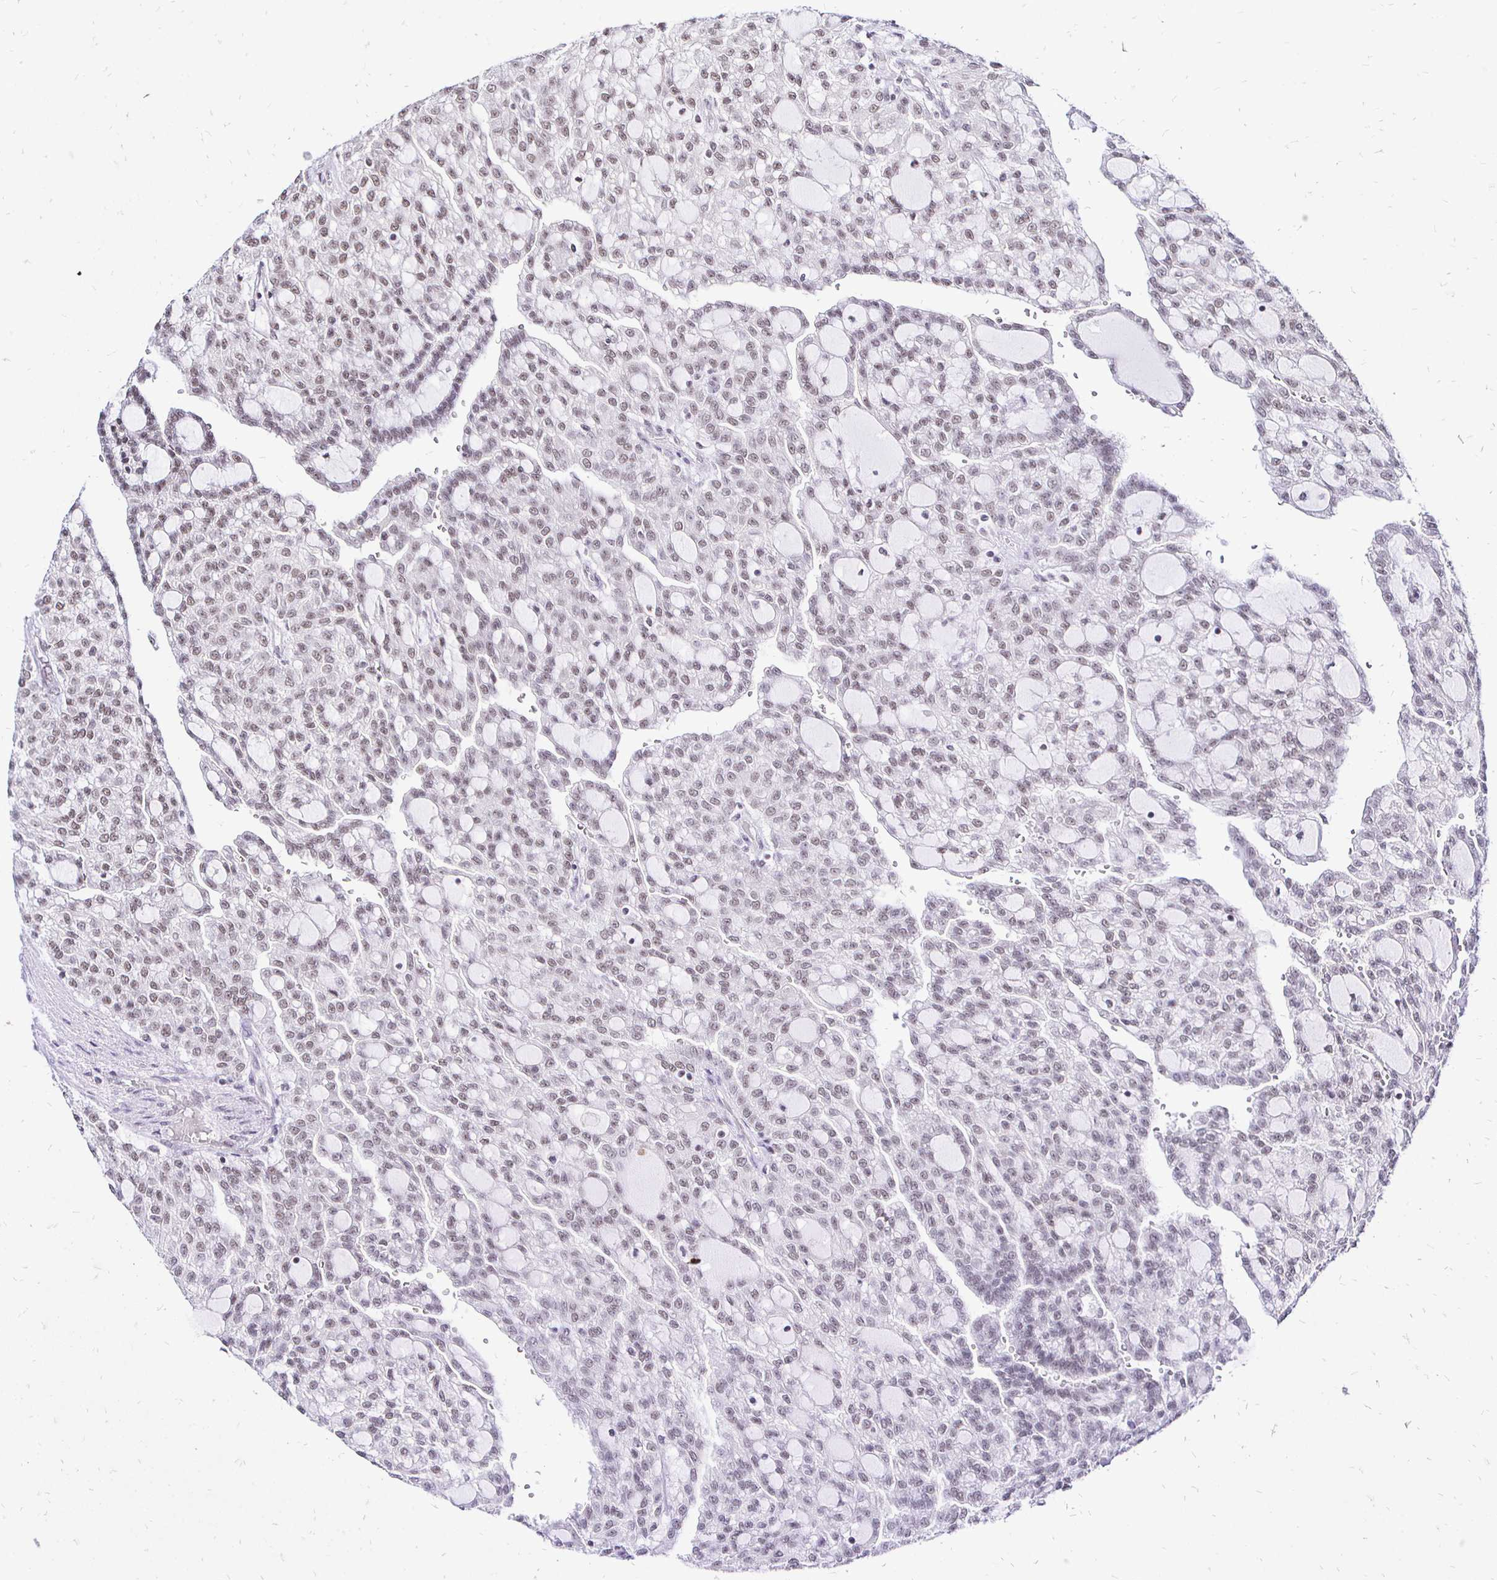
{"staining": {"intensity": "moderate", "quantity": "25%-75%", "location": "nuclear"}, "tissue": "renal cancer", "cell_type": "Tumor cells", "image_type": "cancer", "snomed": [{"axis": "morphology", "description": "Adenocarcinoma, NOS"}, {"axis": "topography", "description": "Kidney"}], "caption": "IHC micrograph of neoplastic tissue: human adenocarcinoma (renal) stained using immunohistochemistry displays medium levels of moderate protein expression localized specifically in the nuclear of tumor cells, appearing as a nuclear brown color.", "gene": "SIN3A", "patient": {"sex": "male", "age": 63}}